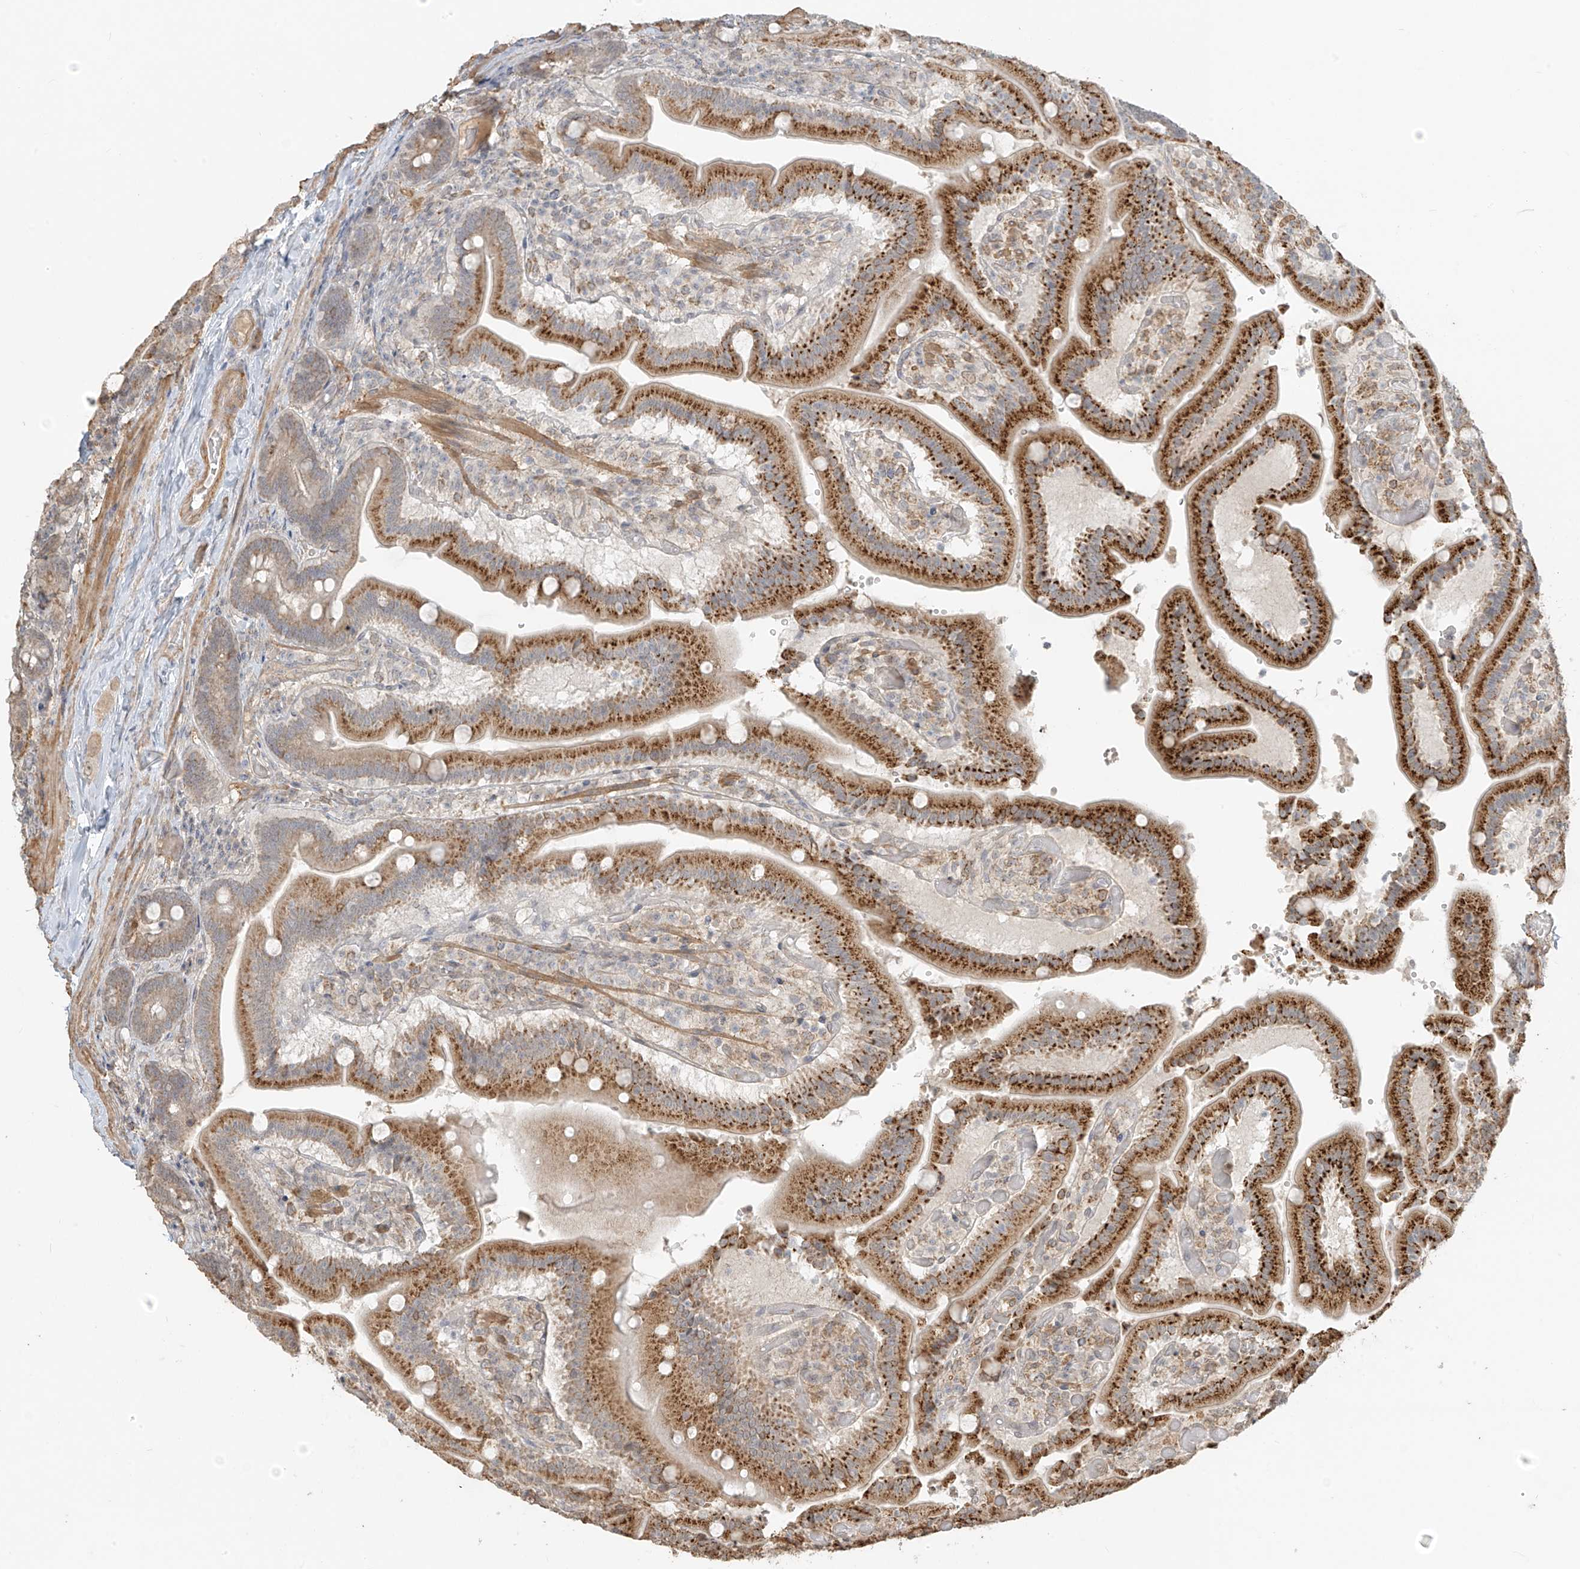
{"staining": {"intensity": "strong", "quantity": ">75%", "location": "cytoplasmic/membranous"}, "tissue": "duodenum", "cell_type": "Glandular cells", "image_type": "normal", "snomed": [{"axis": "morphology", "description": "Normal tissue, NOS"}, {"axis": "topography", "description": "Duodenum"}], "caption": "Protein staining reveals strong cytoplasmic/membranous expression in about >75% of glandular cells in normal duodenum. (Stains: DAB in brown, nuclei in blue, Microscopy: brightfield microscopy at high magnification).", "gene": "ABCD1", "patient": {"sex": "female", "age": 62}}